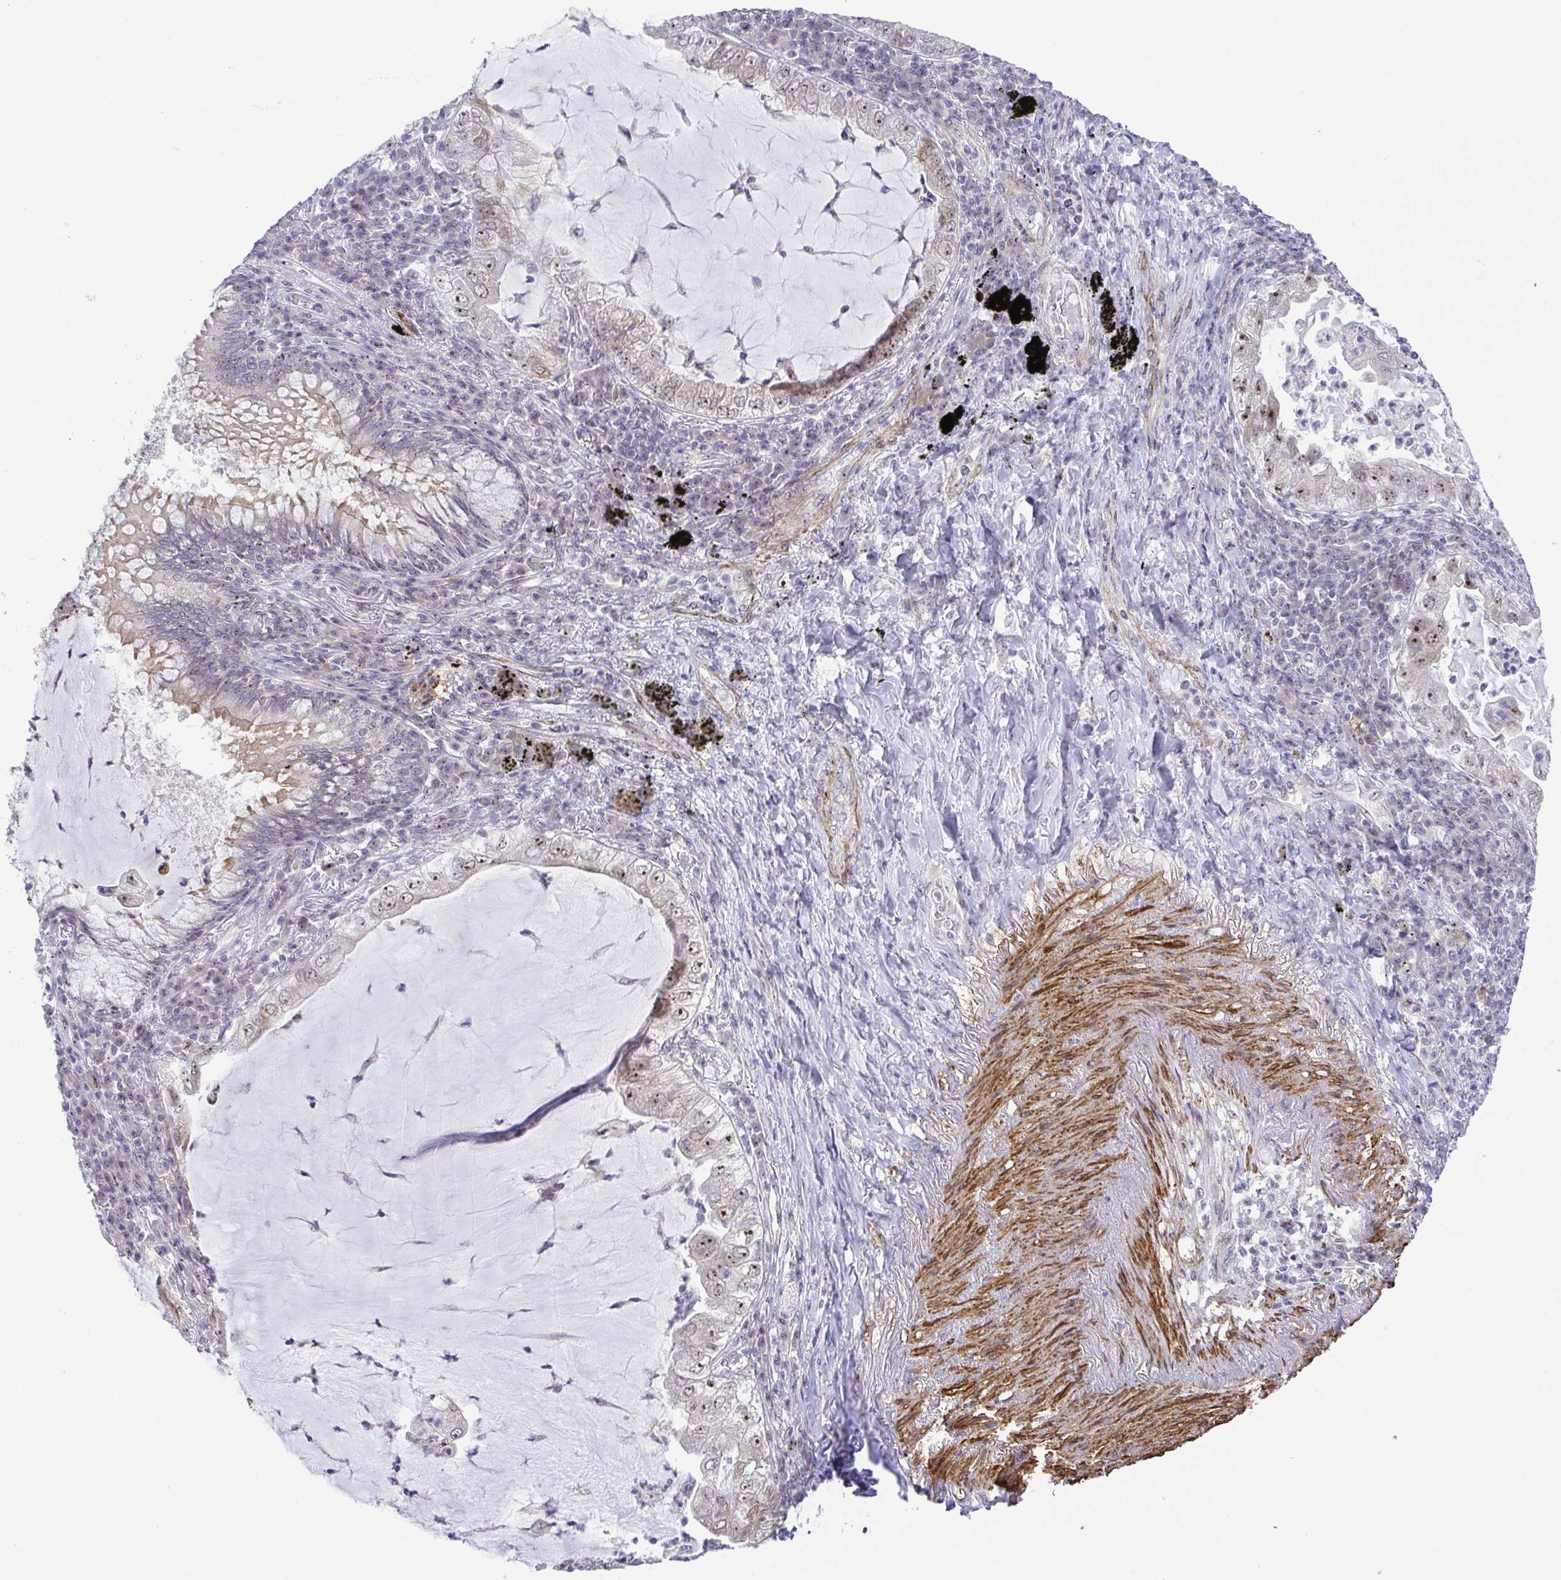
{"staining": {"intensity": "moderate", "quantity": ">75%", "location": "nuclear"}, "tissue": "lung cancer", "cell_type": "Tumor cells", "image_type": "cancer", "snomed": [{"axis": "morphology", "description": "Adenocarcinoma, NOS"}, {"axis": "topography", "description": "Lung"}], "caption": "This is an image of immunohistochemistry (IHC) staining of lung adenocarcinoma, which shows moderate positivity in the nuclear of tumor cells.", "gene": "RSL24D1", "patient": {"sex": "female", "age": 73}}